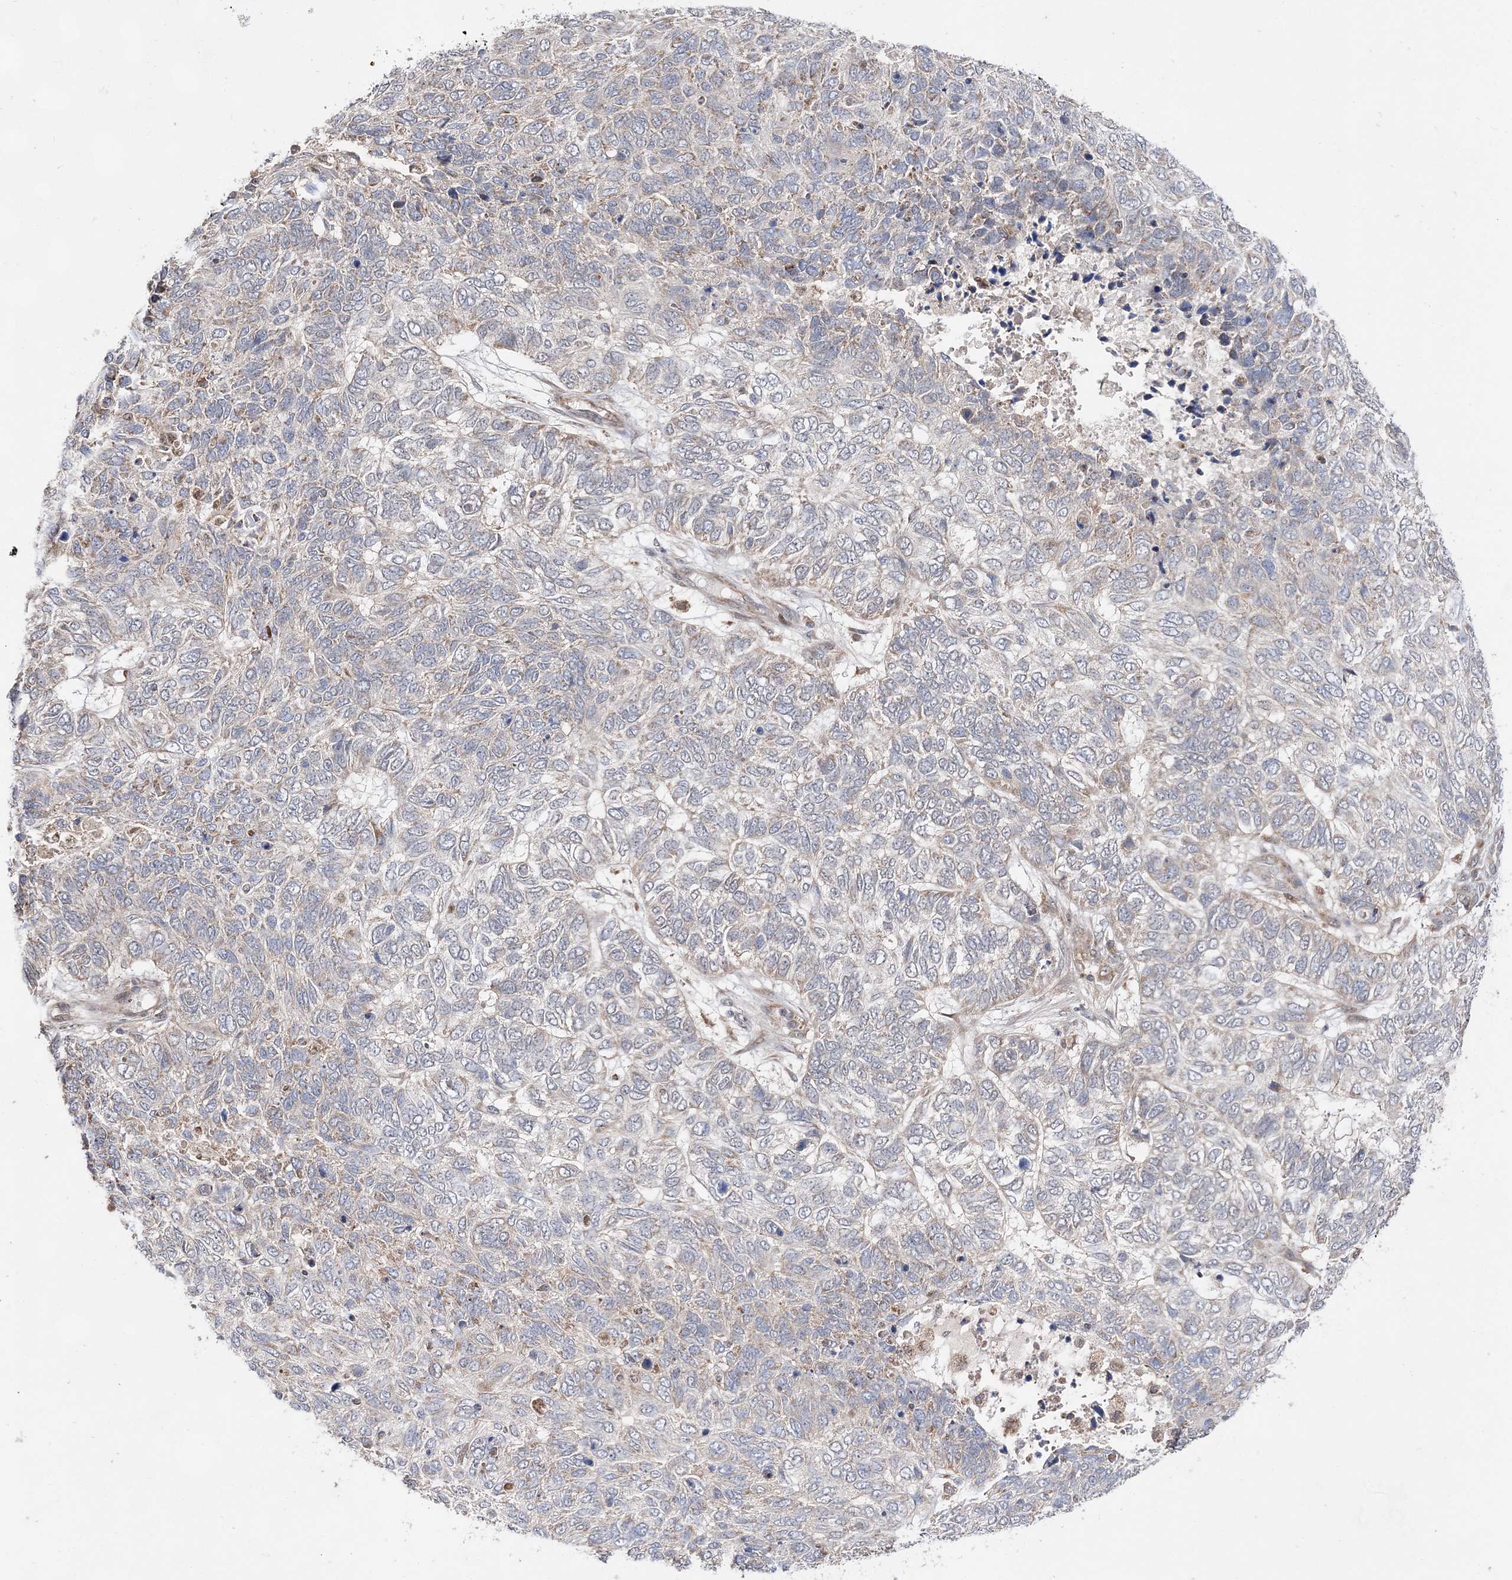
{"staining": {"intensity": "negative", "quantity": "none", "location": "none"}, "tissue": "skin cancer", "cell_type": "Tumor cells", "image_type": "cancer", "snomed": [{"axis": "morphology", "description": "Basal cell carcinoma"}, {"axis": "topography", "description": "Skin"}], "caption": "Immunohistochemical staining of skin cancer exhibits no significant positivity in tumor cells.", "gene": "DALRD3", "patient": {"sex": "female", "age": 65}}